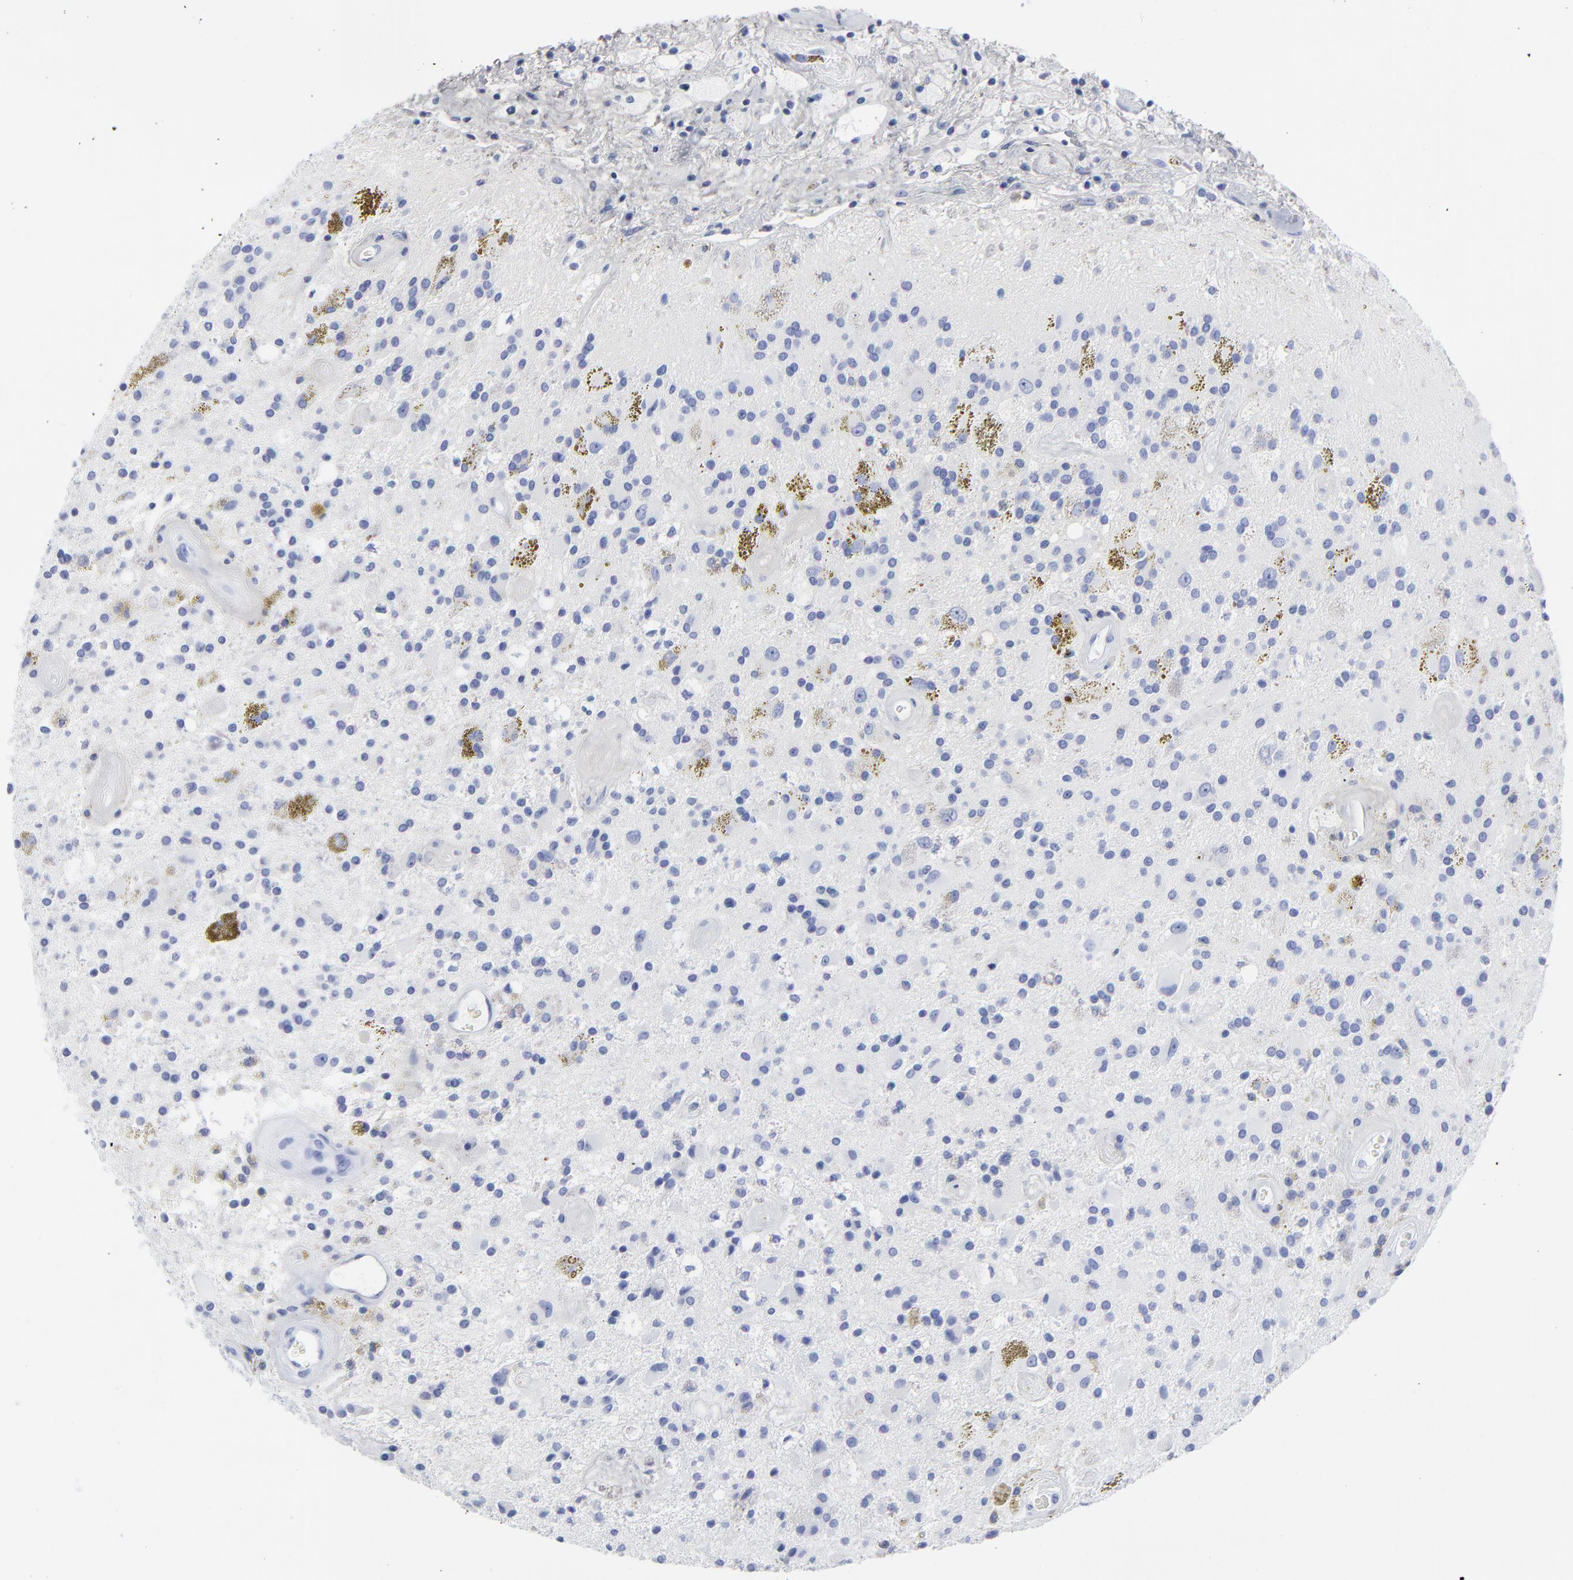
{"staining": {"intensity": "negative", "quantity": "none", "location": "none"}, "tissue": "glioma", "cell_type": "Tumor cells", "image_type": "cancer", "snomed": [{"axis": "morphology", "description": "Glioma, malignant, Low grade"}, {"axis": "topography", "description": "Brain"}], "caption": "Micrograph shows no protein staining in tumor cells of malignant glioma (low-grade) tissue.", "gene": "DCN", "patient": {"sex": "male", "age": 58}}